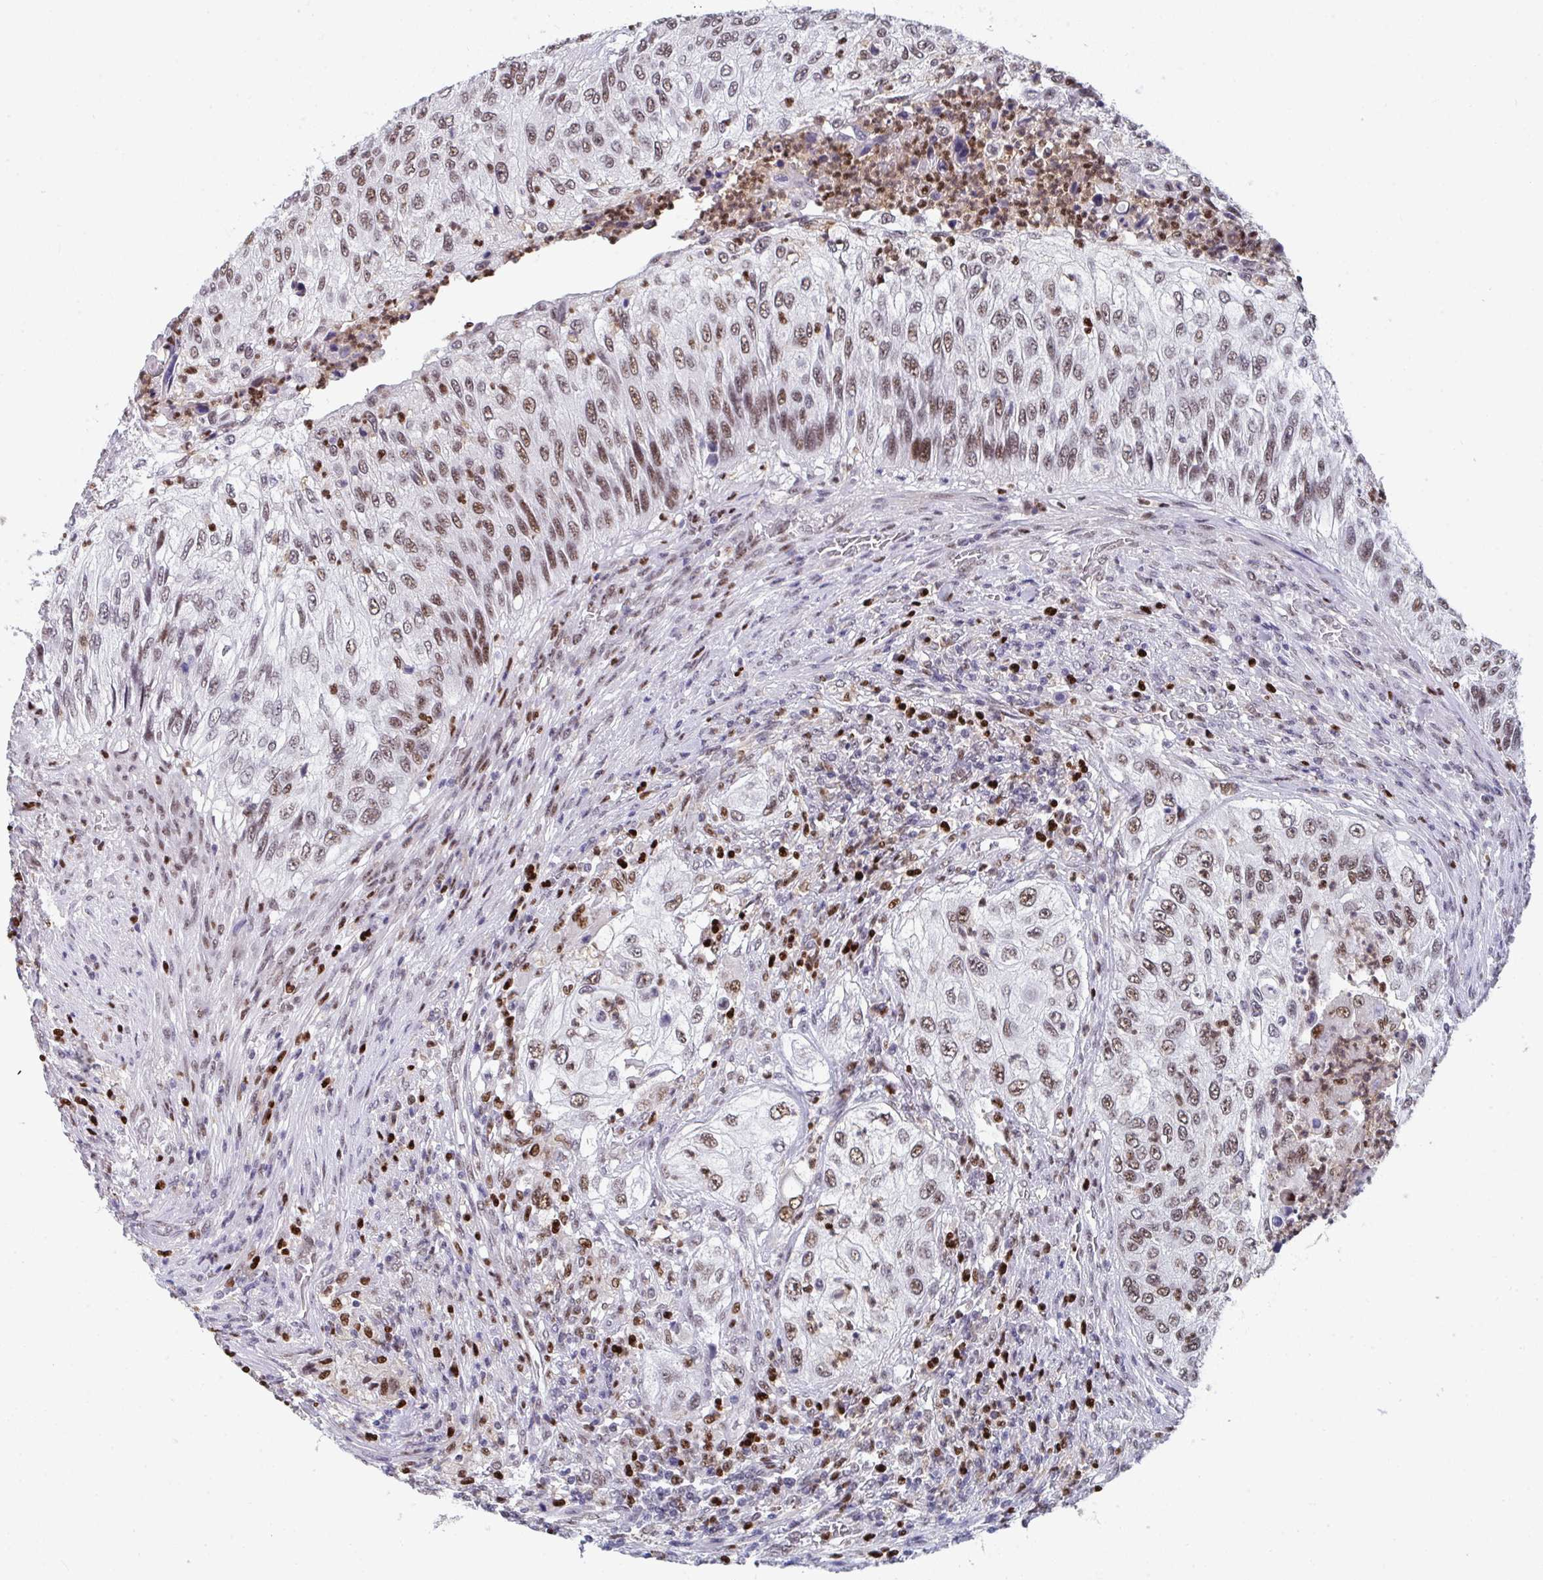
{"staining": {"intensity": "moderate", "quantity": ">75%", "location": "nuclear"}, "tissue": "urothelial cancer", "cell_type": "Tumor cells", "image_type": "cancer", "snomed": [{"axis": "morphology", "description": "Urothelial carcinoma, High grade"}, {"axis": "topography", "description": "Urinary bladder"}], "caption": "Immunohistochemical staining of human urothelial cancer shows medium levels of moderate nuclear positivity in approximately >75% of tumor cells.", "gene": "JDP2", "patient": {"sex": "female", "age": 60}}